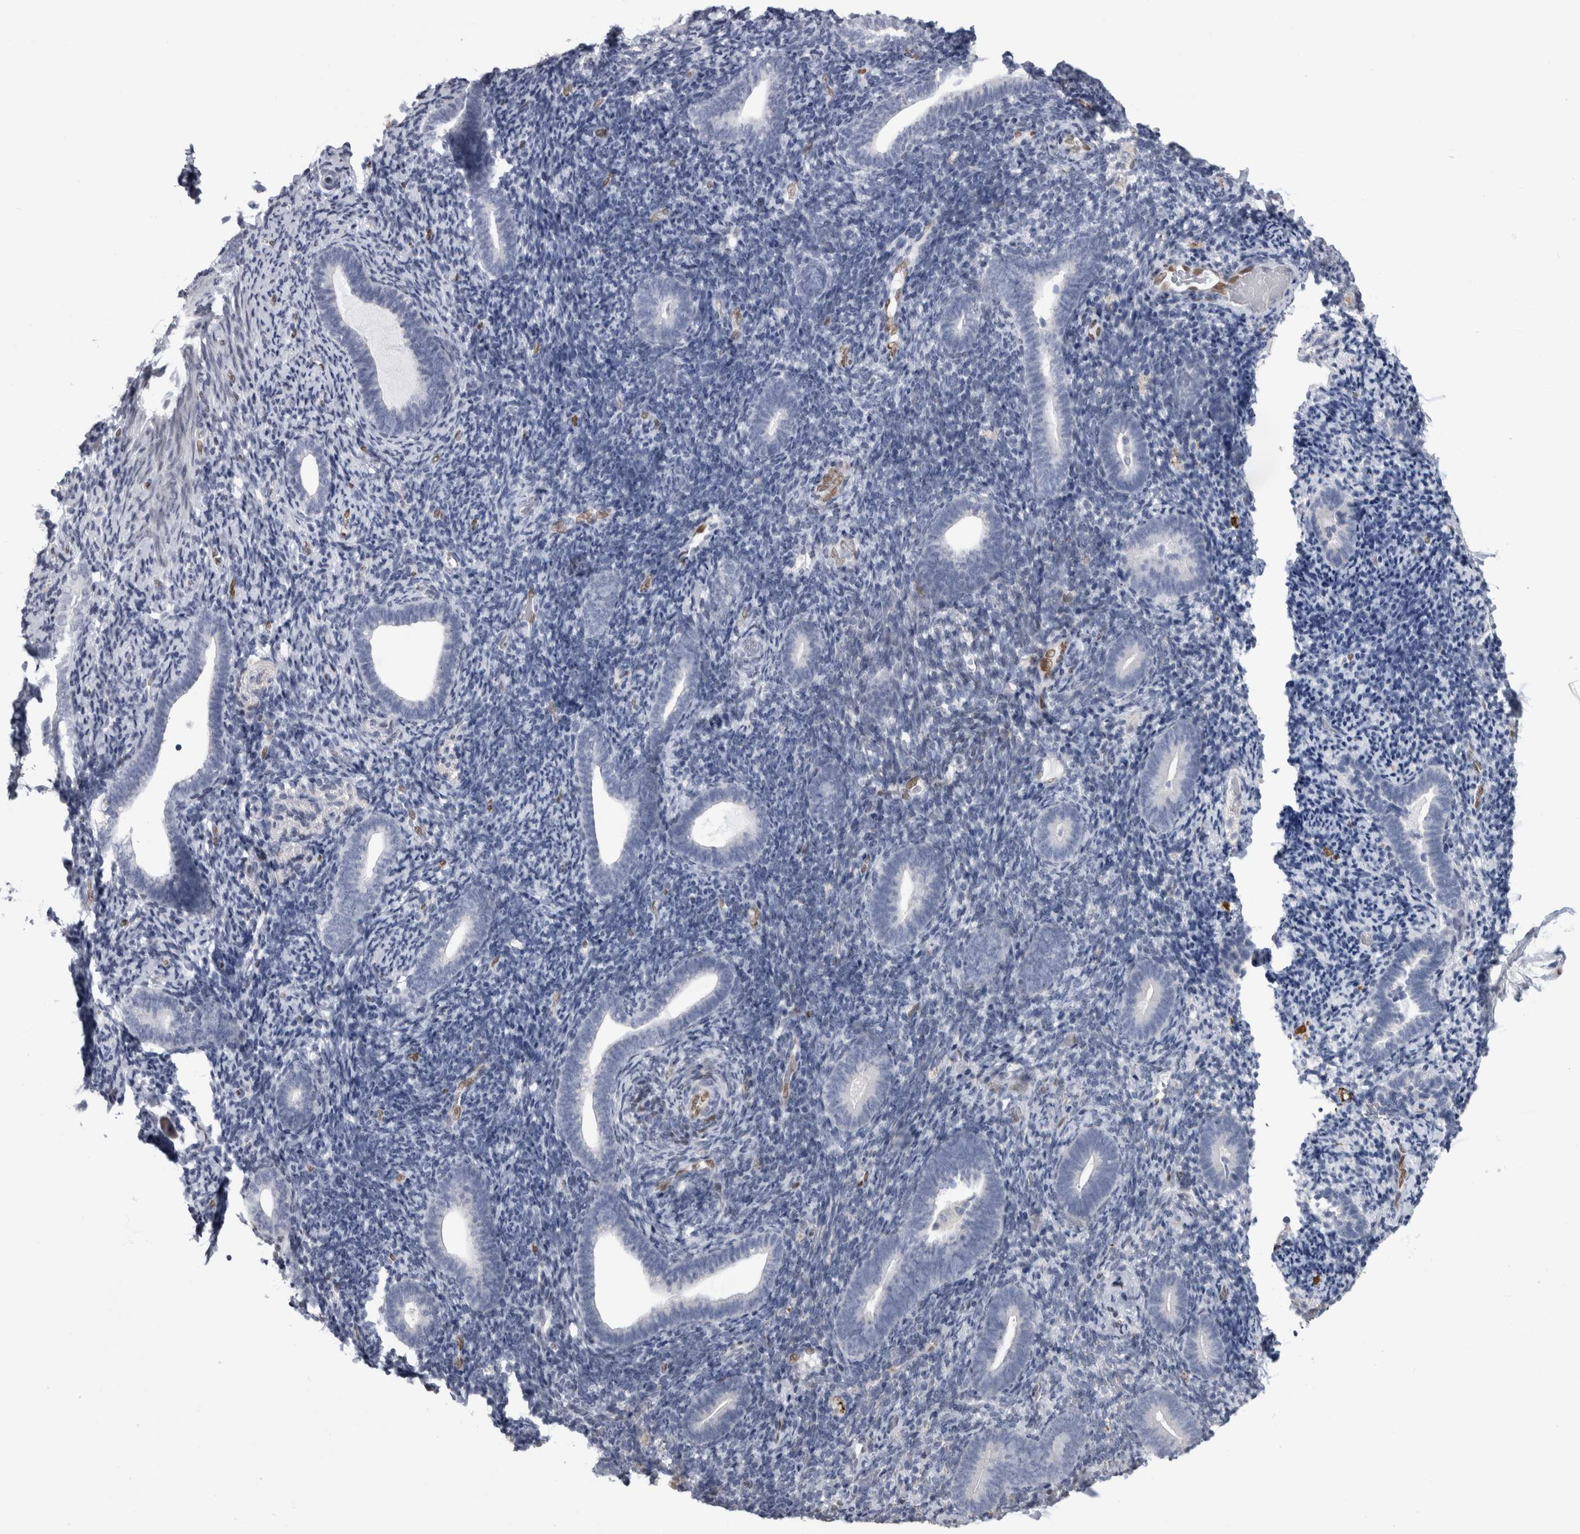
{"staining": {"intensity": "negative", "quantity": "none", "location": "none"}, "tissue": "endometrium", "cell_type": "Cells in endometrial stroma", "image_type": "normal", "snomed": [{"axis": "morphology", "description": "Normal tissue, NOS"}, {"axis": "topography", "description": "Endometrium"}], "caption": "High magnification brightfield microscopy of normal endometrium stained with DAB (3,3'-diaminobenzidine) (brown) and counterstained with hematoxylin (blue): cells in endometrial stroma show no significant expression.", "gene": "IL33", "patient": {"sex": "female", "age": 51}}